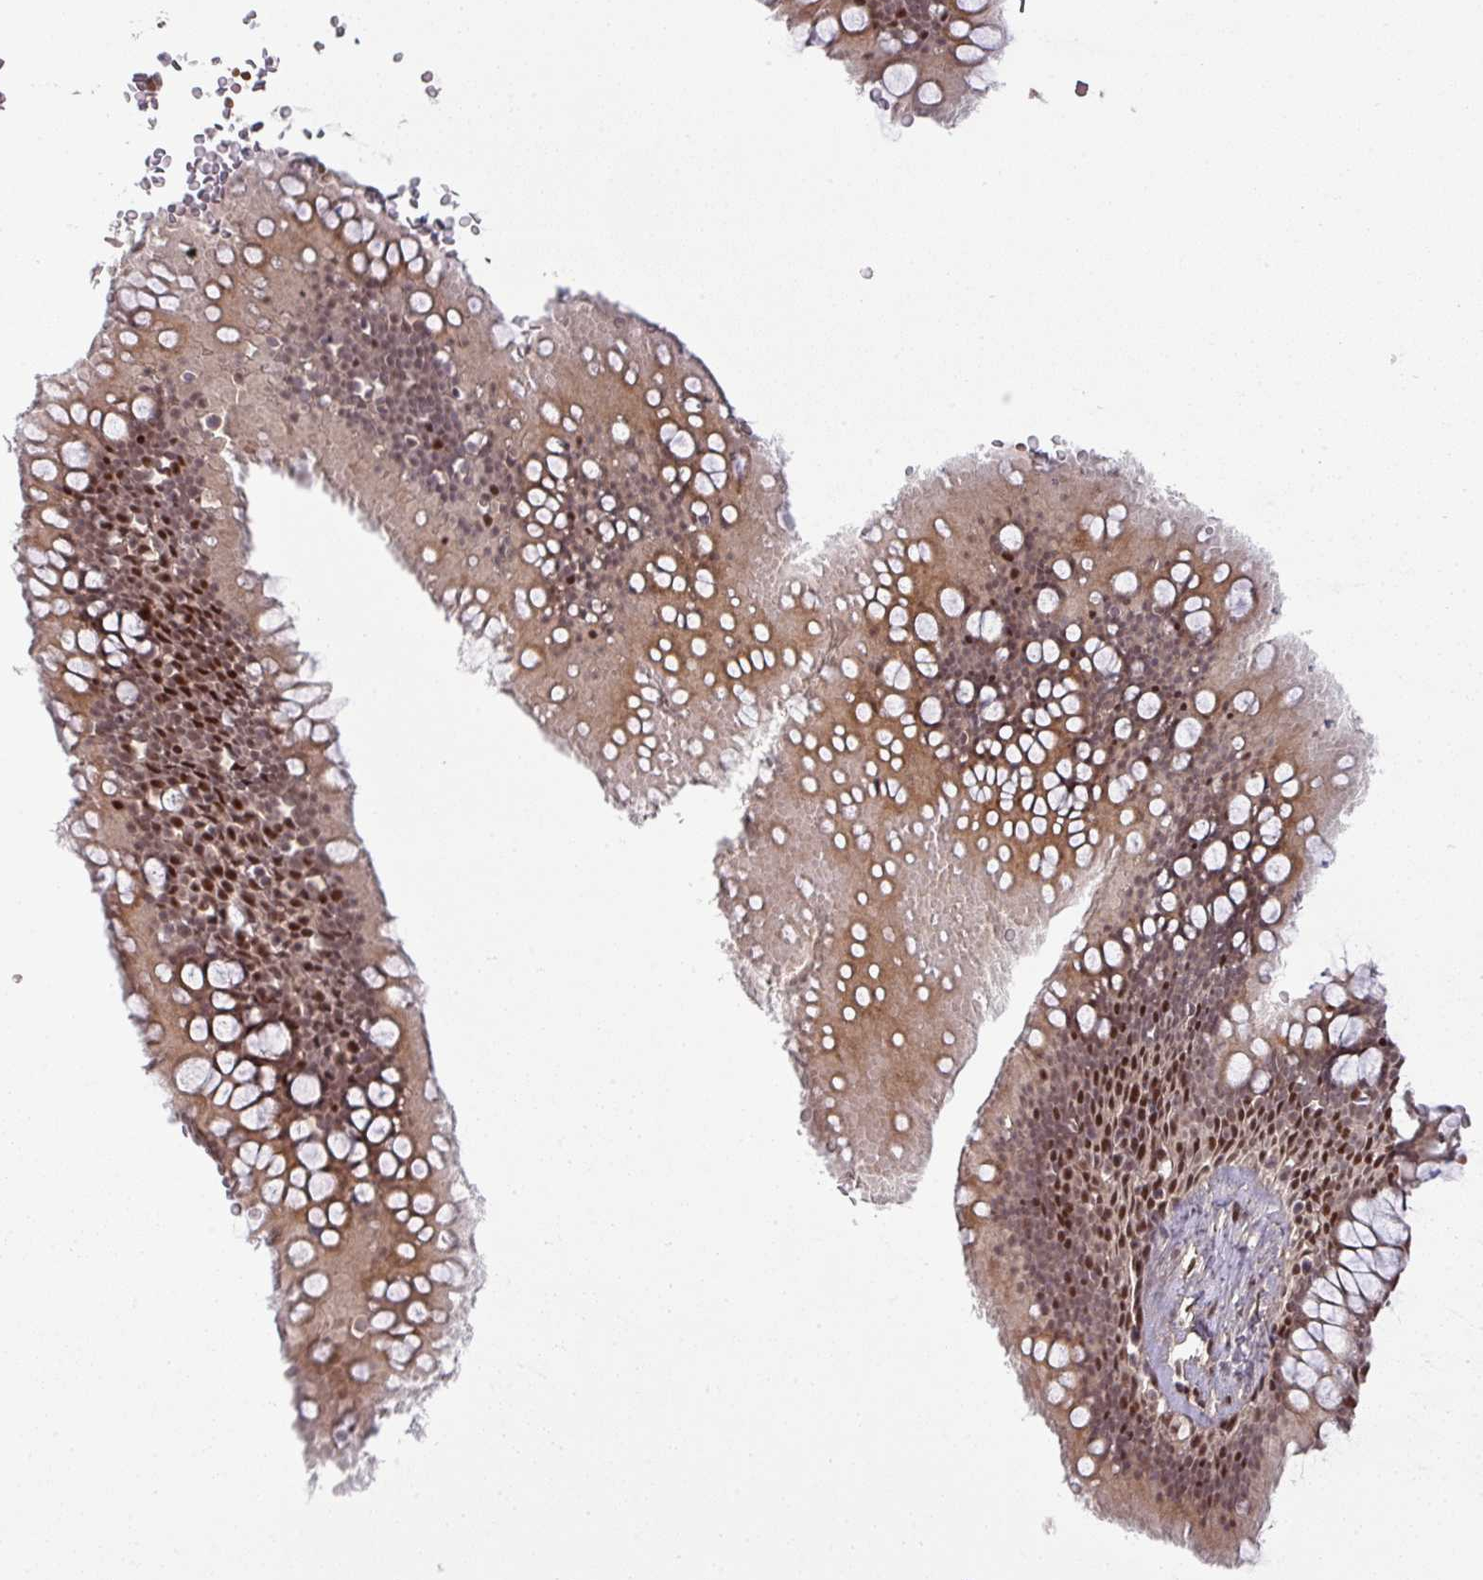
{"staining": {"intensity": "strong", "quantity": "25%-75%", "location": "nuclear"}, "tissue": "bronchus", "cell_type": "Respiratory epithelial cells", "image_type": "normal", "snomed": [{"axis": "morphology", "description": "Normal tissue, NOS"}, {"axis": "topography", "description": "Bronchus"}], "caption": "Protein analysis of normal bronchus reveals strong nuclear expression in approximately 25%-75% of respiratory epithelial cells. (DAB (3,3'-diaminobenzidine) = brown stain, brightfield microscopy at high magnification).", "gene": "CIC", "patient": {"sex": "male", "age": 67}}